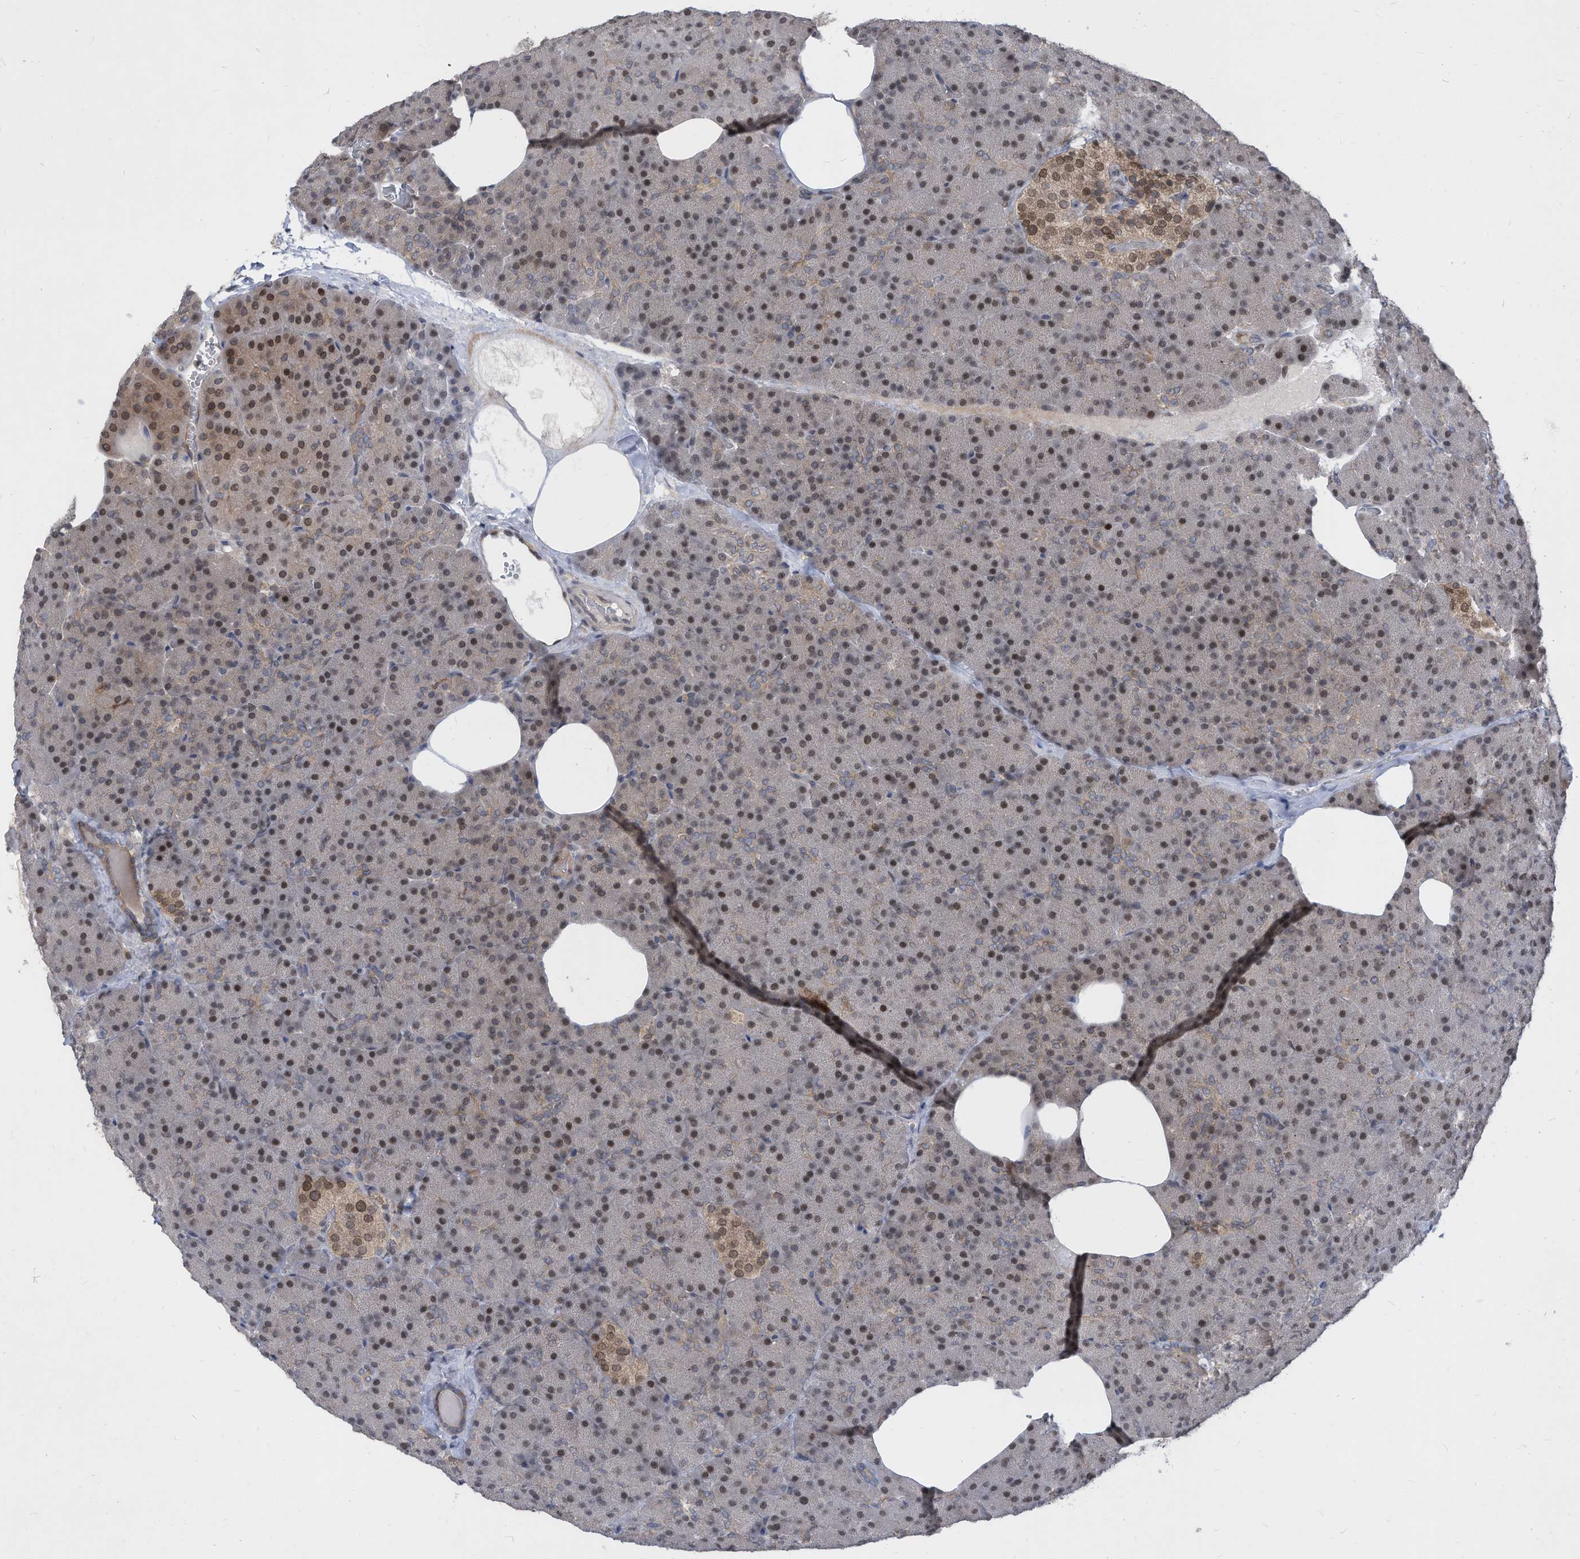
{"staining": {"intensity": "moderate", "quantity": "25%-75%", "location": "cytoplasmic/membranous,nuclear"}, "tissue": "pancreas", "cell_type": "Exocrine glandular cells", "image_type": "normal", "snomed": [{"axis": "morphology", "description": "Normal tissue, NOS"}, {"axis": "morphology", "description": "Carcinoid, malignant, NOS"}, {"axis": "topography", "description": "Pancreas"}], "caption": "The micrograph reveals a brown stain indicating the presence of a protein in the cytoplasmic/membranous,nuclear of exocrine glandular cells in pancreas. (Brightfield microscopy of DAB IHC at high magnification).", "gene": "KPNB1", "patient": {"sex": "female", "age": 35}}